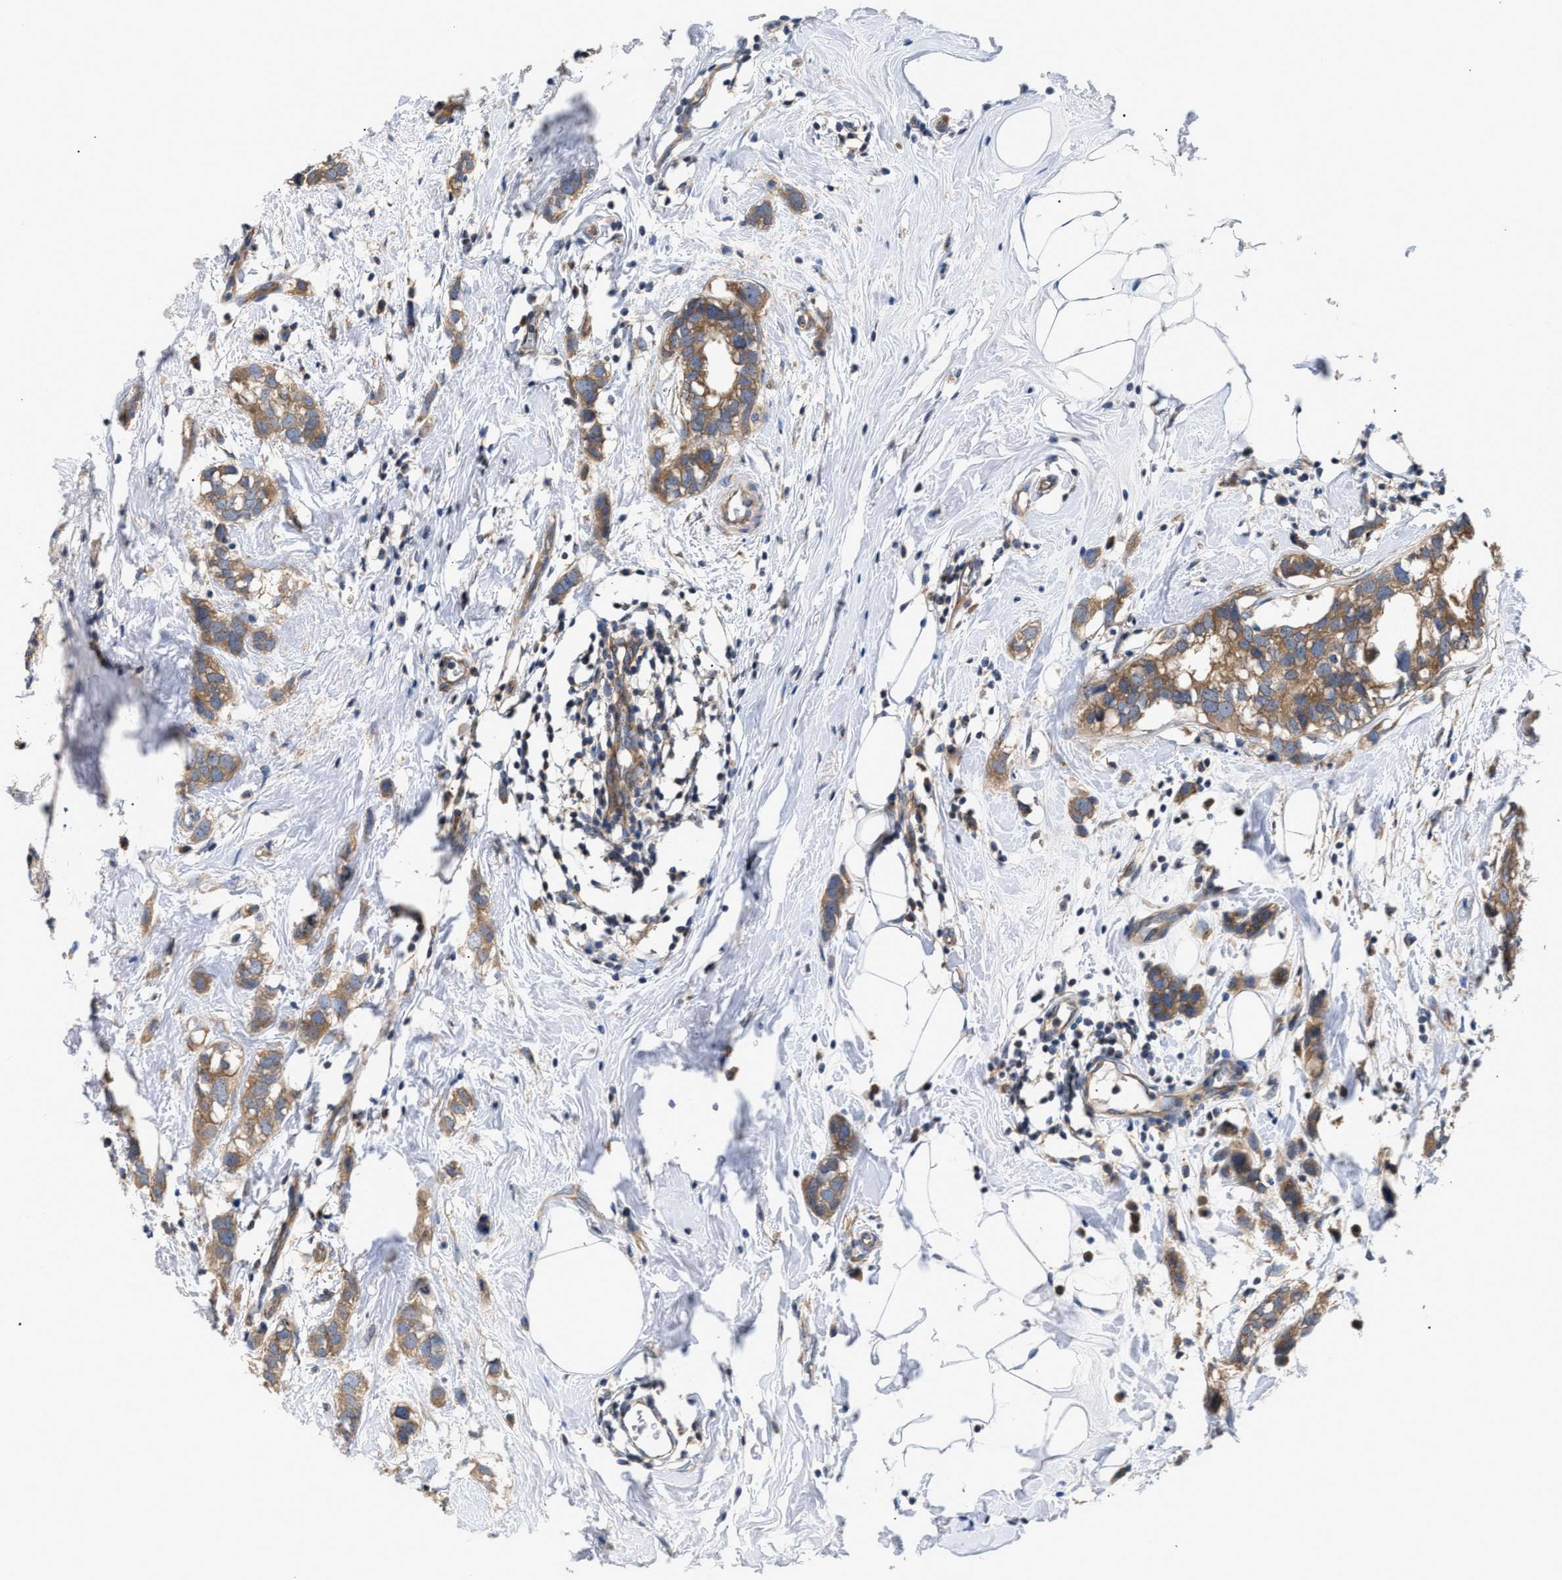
{"staining": {"intensity": "moderate", "quantity": ">75%", "location": "cytoplasmic/membranous"}, "tissue": "breast cancer", "cell_type": "Tumor cells", "image_type": "cancer", "snomed": [{"axis": "morphology", "description": "Normal tissue, NOS"}, {"axis": "morphology", "description": "Duct carcinoma"}, {"axis": "topography", "description": "Breast"}], "caption": "IHC of human breast cancer (intraductal carcinoma) exhibits medium levels of moderate cytoplasmic/membranous staining in approximately >75% of tumor cells.", "gene": "LAPTM4B", "patient": {"sex": "female", "age": 50}}